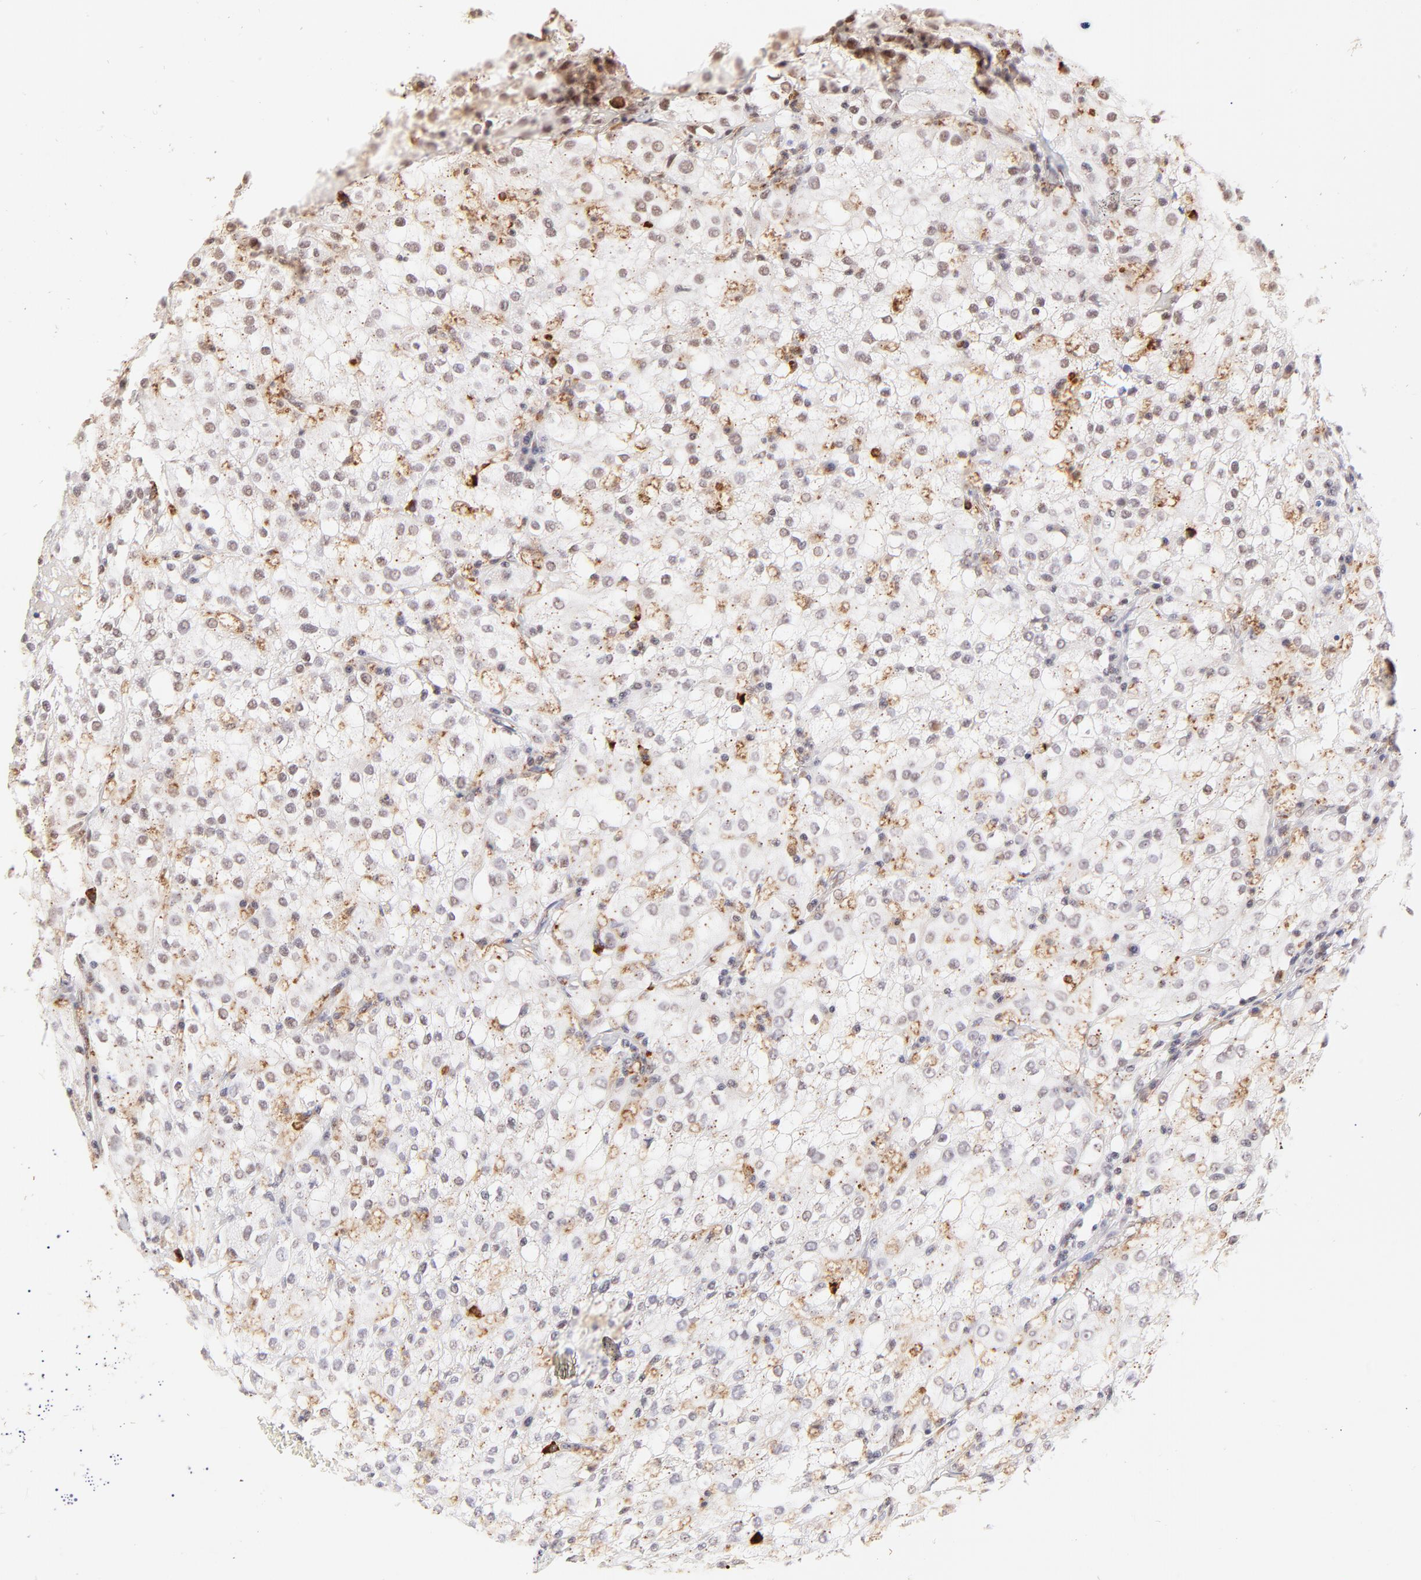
{"staining": {"intensity": "weak", "quantity": "<25%", "location": "nuclear"}, "tissue": "renal cancer", "cell_type": "Tumor cells", "image_type": "cancer", "snomed": [{"axis": "morphology", "description": "Adenocarcinoma, NOS"}, {"axis": "topography", "description": "Kidney"}], "caption": "Immunohistochemistry of human renal adenocarcinoma shows no expression in tumor cells. (Immunohistochemistry, brightfield microscopy, high magnification).", "gene": "MED12", "patient": {"sex": "male", "age": 59}}